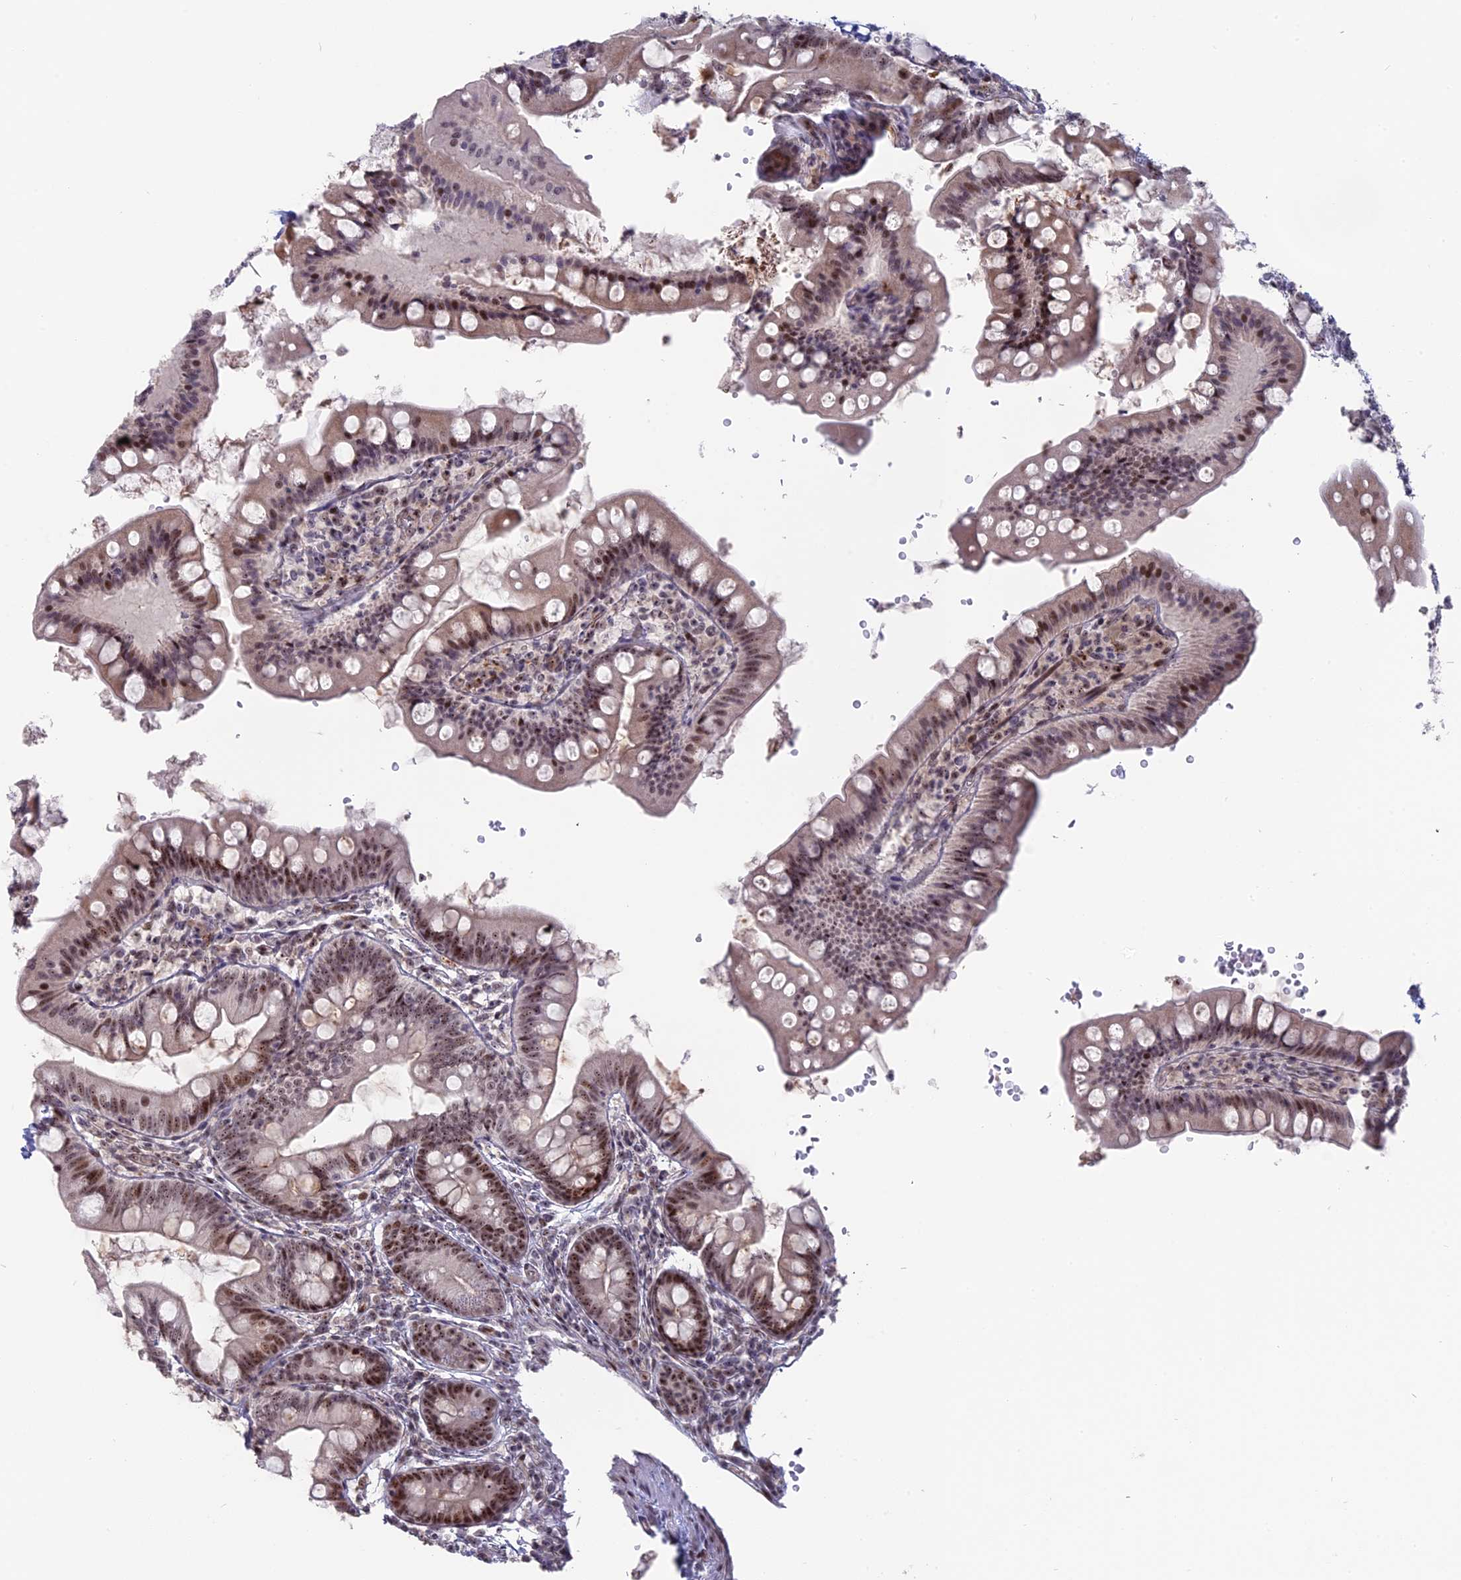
{"staining": {"intensity": "moderate", "quantity": ">75%", "location": "nuclear"}, "tissue": "small intestine", "cell_type": "Glandular cells", "image_type": "normal", "snomed": [{"axis": "morphology", "description": "Normal tissue, NOS"}, {"axis": "topography", "description": "Small intestine"}], "caption": "Immunohistochemical staining of unremarkable human small intestine reveals >75% levels of moderate nuclear protein staining in approximately >75% of glandular cells. Immunohistochemistry (ihc) stains the protein of interest in brown and the nuclei are stained blue.", "gene": "FAM131A", "patient": {"sex": "male", "age": 7}}